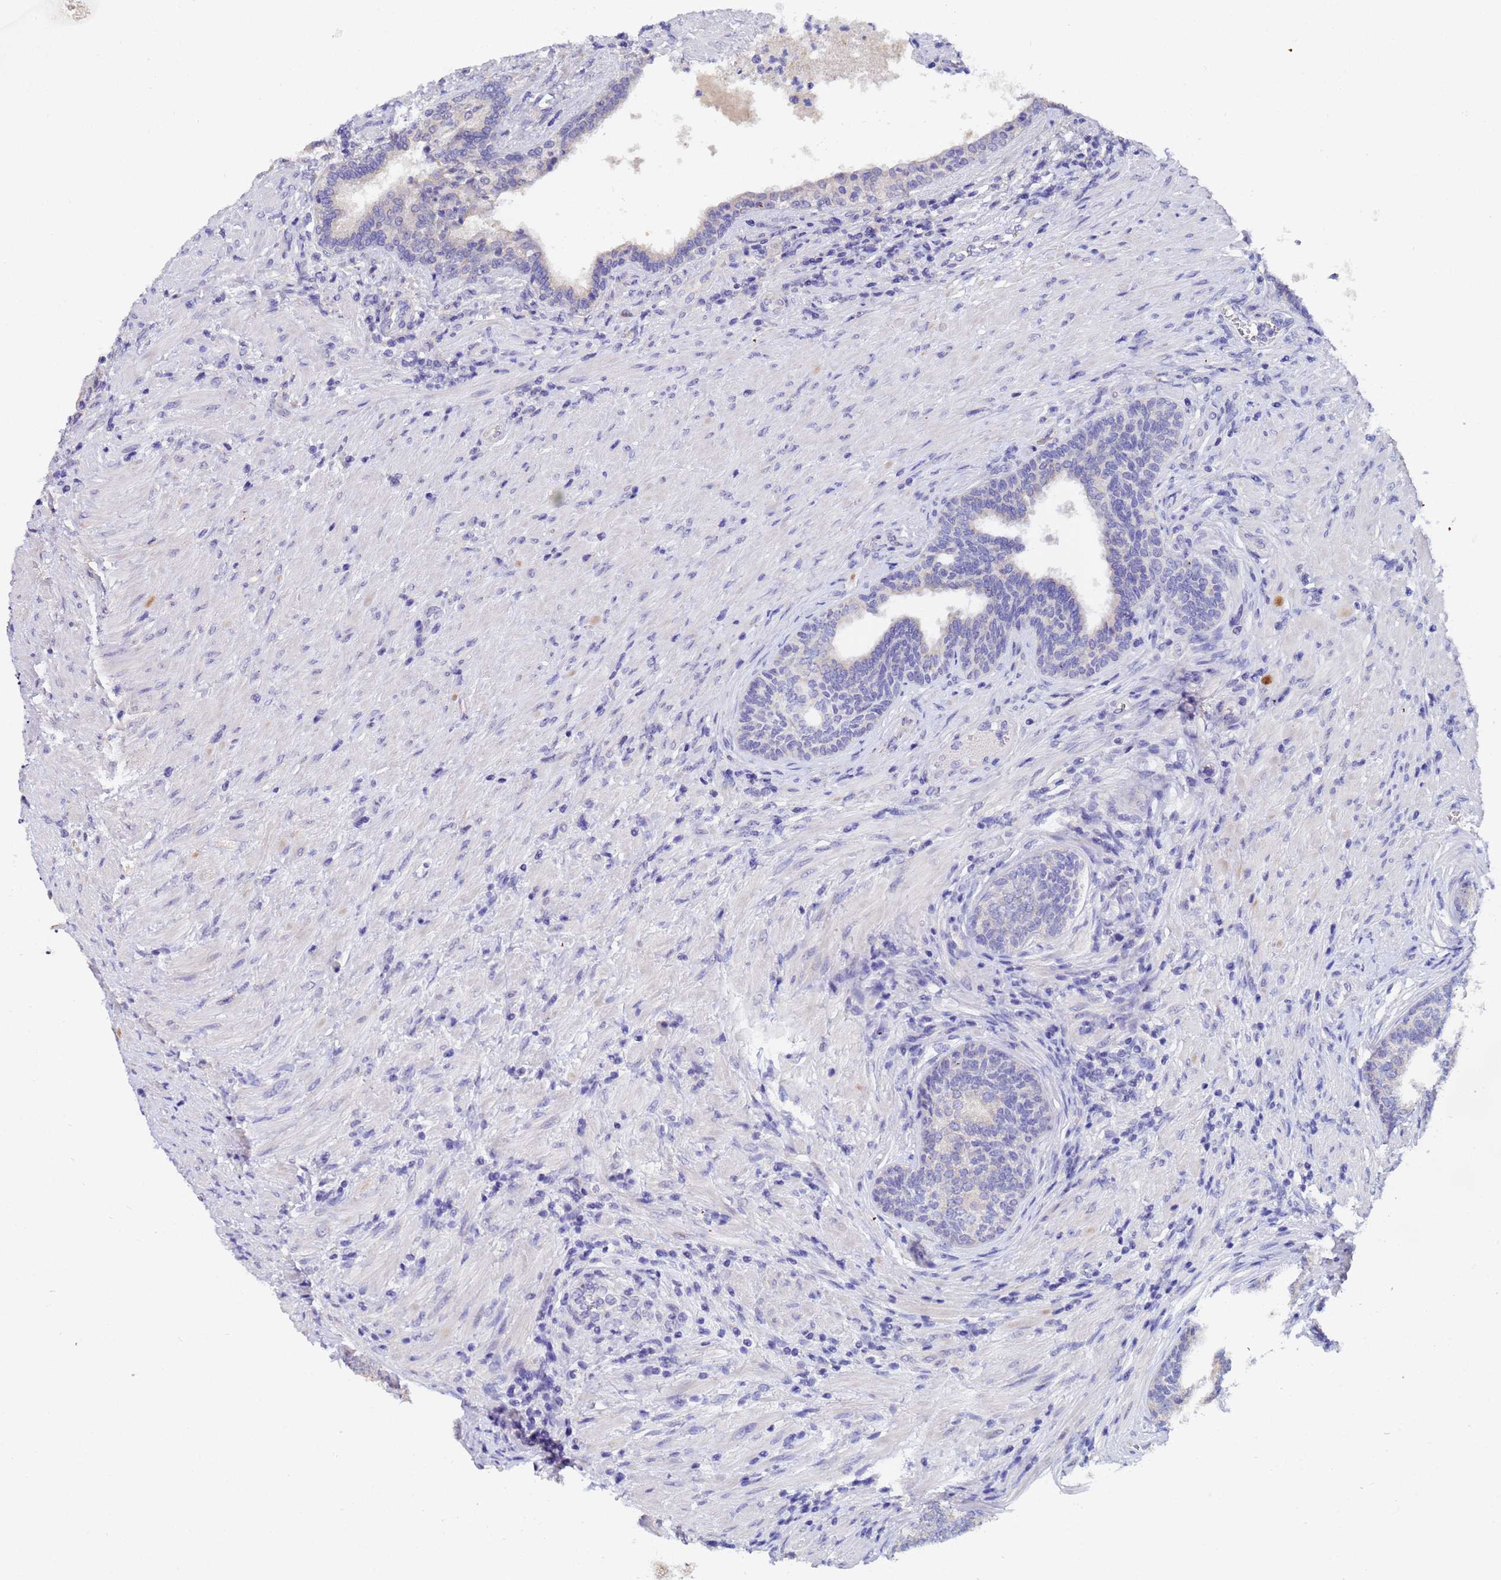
{"staining": {"intensity": "negative", "quantity": "none", "location": "none"}, "tissue": "prostate", "cell_type": "Glandular cells", "image_type": "normal", "snomed": [{"axis": "morphology", "description": "Normal tissue, NOS"}, {"axis": "topography", "description": "Prostate"}], "caption": "High power microscopy micrograph of an IHC micrograph of benign prostate, revealing no significant staining in glandular cells. The staining was performed using DAB (3,3'-diaminobenzidine) to visualize the protein expression in brown, while the nuclei were stained in blue with hematoxylin (Magnification: 20x).", "gene": "IHO1", "patient": {"sex": "male", "age": 76}}